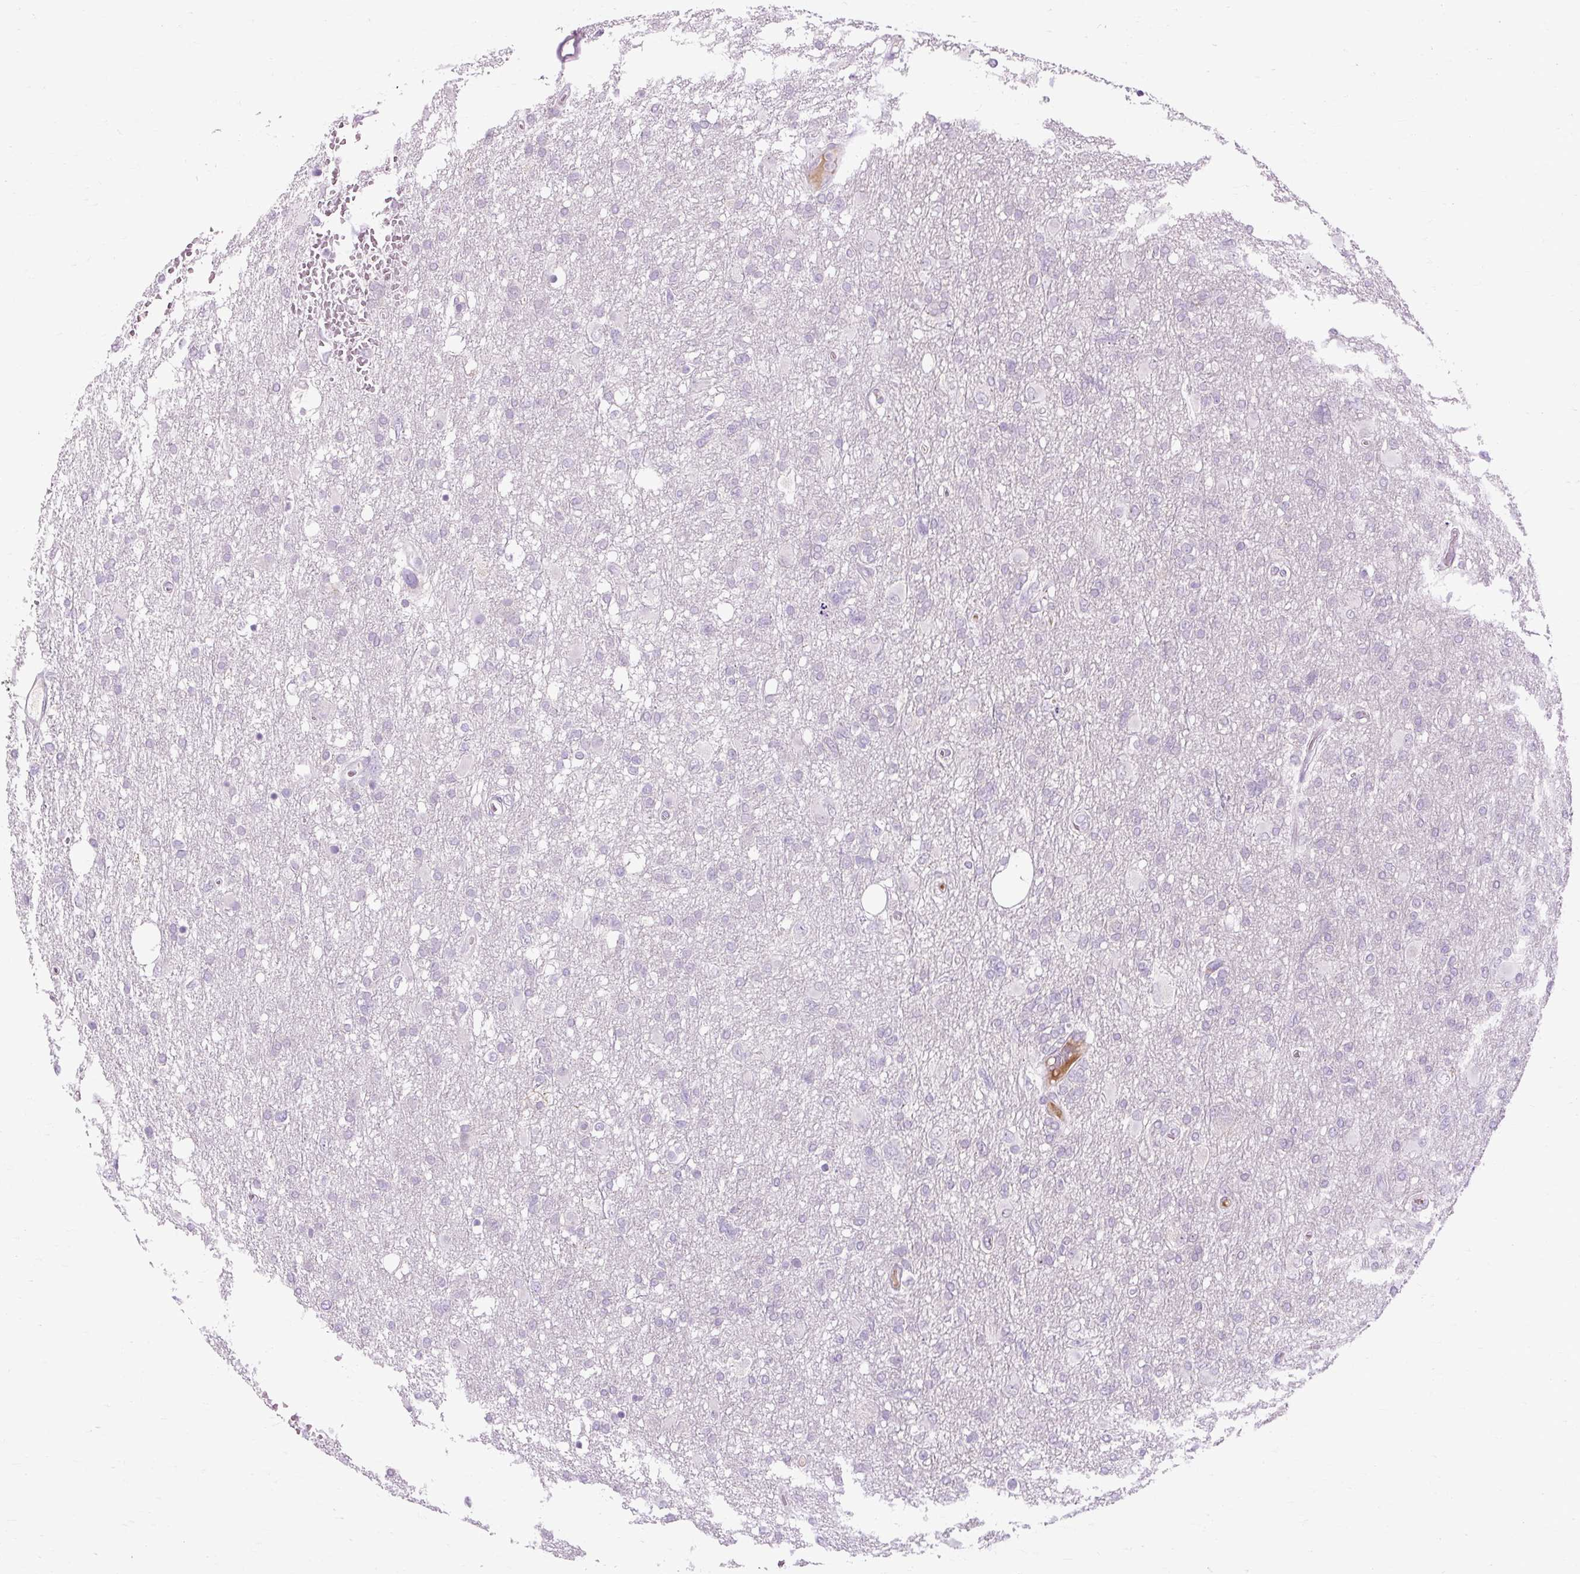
{"staining": {"intensity": "negative", "quantity": "none", "location": "none"}, "tissue": "glioma", "cell_type": "Tumor cells", "image_type": "cancer", "snomed": [{"axis": "morphology", "description": "Glioma, malignant, High grade"}, {"axis": "topography", "description": "Brain"}], "caption": "The immunohistochemistry (IHC) histopathology image has no significant positivity in tumor cells of glioma tissue. (Brightfield microscopy of DAB (3,3'-diaminobenzidine) immunohistochemistry at high magnification).", "gene": "ARRDC2", "patient": {"sex": "male", "age": 61}}